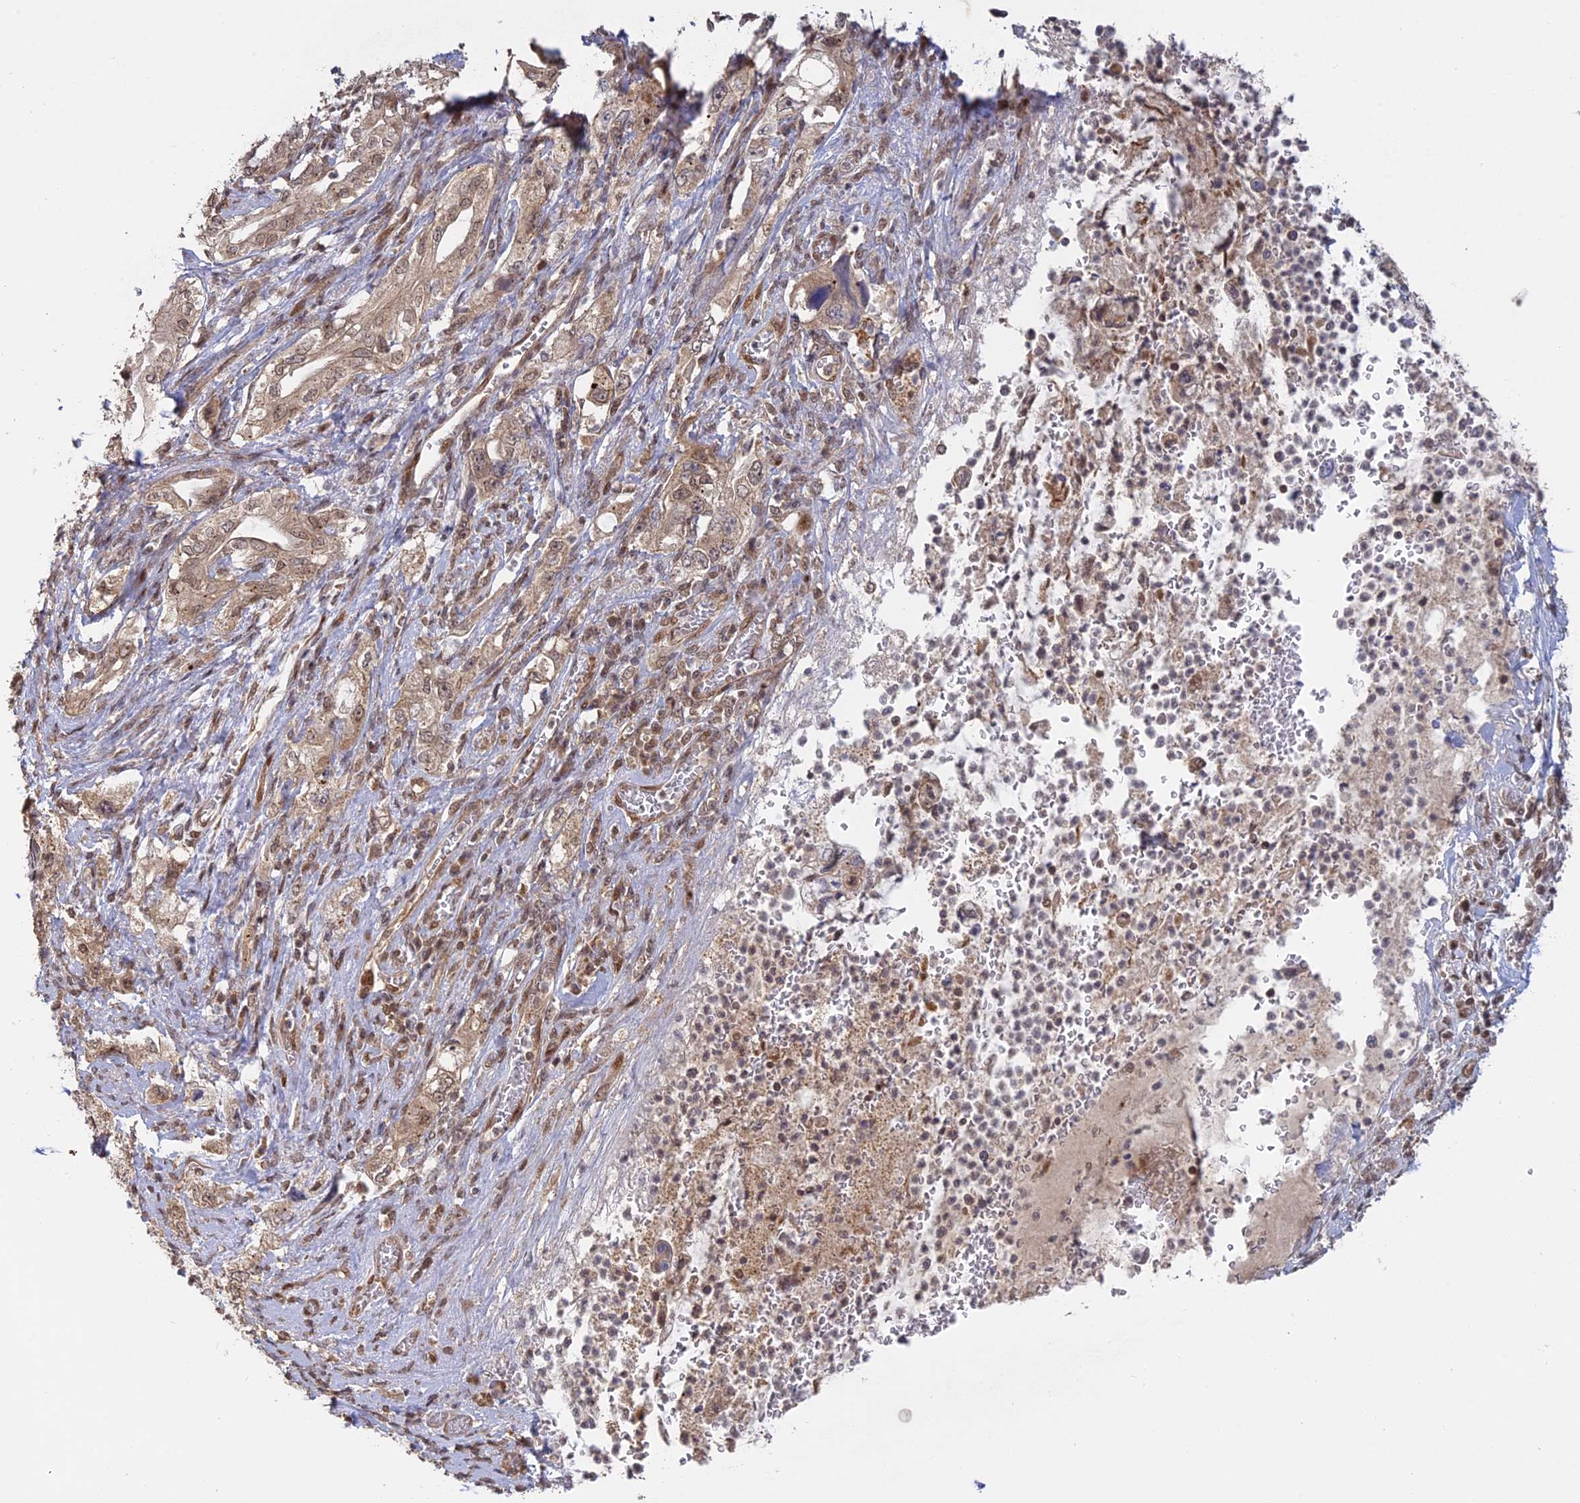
{"staining": {"intensity": "moderate", "quantity": ">75%", "location": "nuclear"}, "tissue": "pancreatic cancer", "cell_type": "Tumor cells", "image_type": "cancer", "snomed": [{"axis": "morphology", "description": "Adenocarcinoma, NOS"}, {"axis": "topography", "description": "Pancreas"}], "caption": "Brown immunohistochemical staining in pancreatic cancer reveals moderate nuclear expression in approximately >75% of tumor cells. (DAB IHC with brightfield microscopy, high magnification).", "gene": "PKIG", "patient": {"sex": "female", "age": 73}}